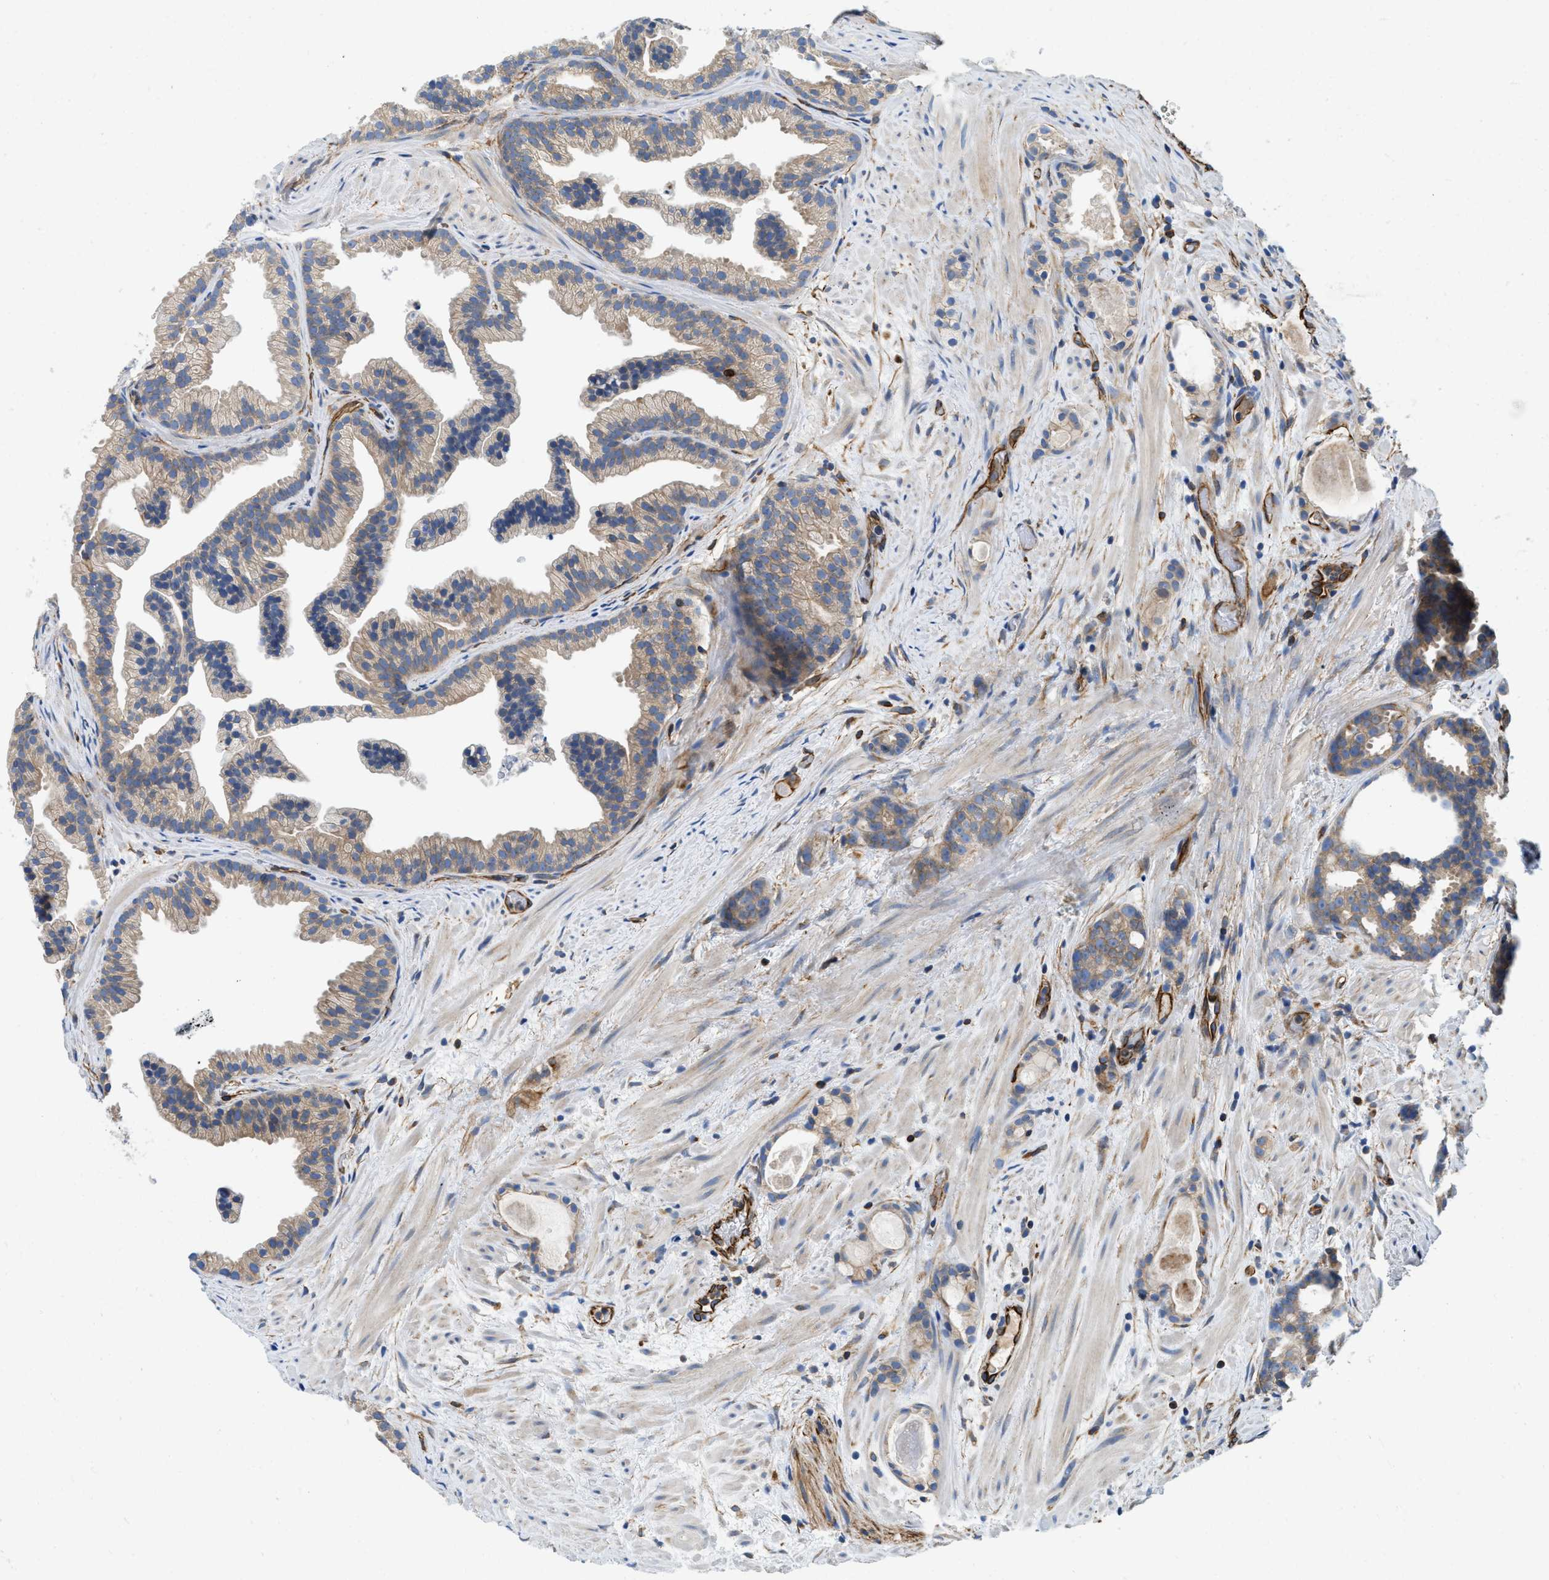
{"staining": {"intensity": "weak", "quantity": ">75%", "location": "cytoplasmic/membranous"}, "tissue": "prostate cancer", "cell_type": "Tumor cells", "image_type": "cancer", "snomed": [{"axis": "morphology", "description": "Adenocarcinoma, Low grade"}, {"axis": "topography", "description": "Prostate"}], "caption": "Immunohistochemical staining of human prostate cancer demonstrates low levels of weak cytoplasmic/membranous protein staining in approximately >75% of tumor cells.", "gene": "HSD17B12", "patient": {"sex": "male", "age": 89}}